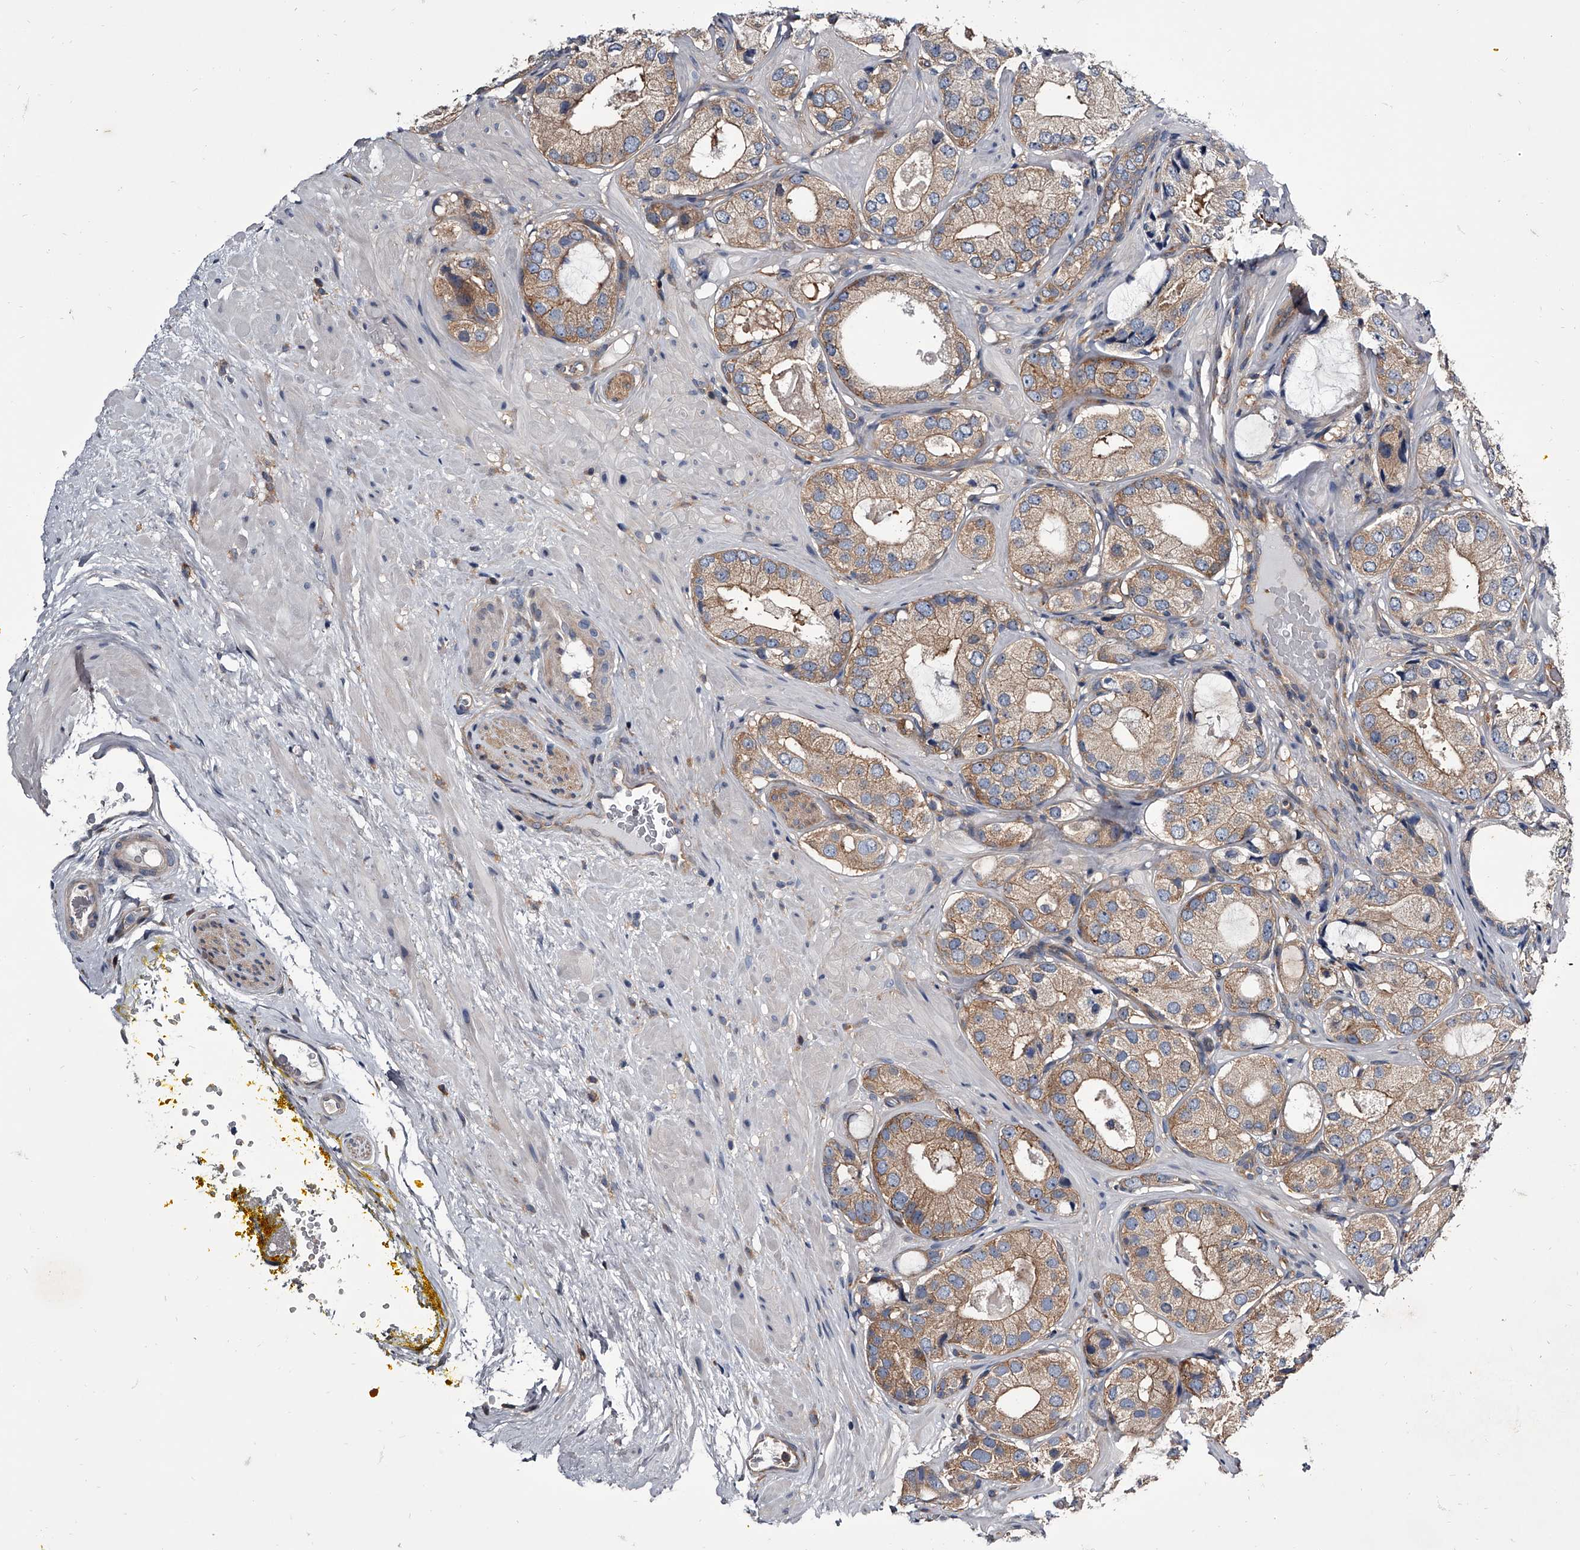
{"staining": {"intensity": "weak", "quantity": ">75%", "location": "cytoplasmic/membranous"}, "tissue": "prostate cancer", "cell_type": "Tumor cells", "image_type": "cancer", "snomed": [{"axis": "morphology", "description": "Adenocarcinoma, High grade"}, {"axis": "topography", "description": "Prostate"}], "caption": "Protein staining exhibits weak cytoplasmic/membranous expression in approximately >75% of tumor cells in prostate cancer. (DAB = brown stain, brightfield microscopy at high magnification).", "gene": "GAPVD1", "patient": {"sex": "male", "age": 59}}